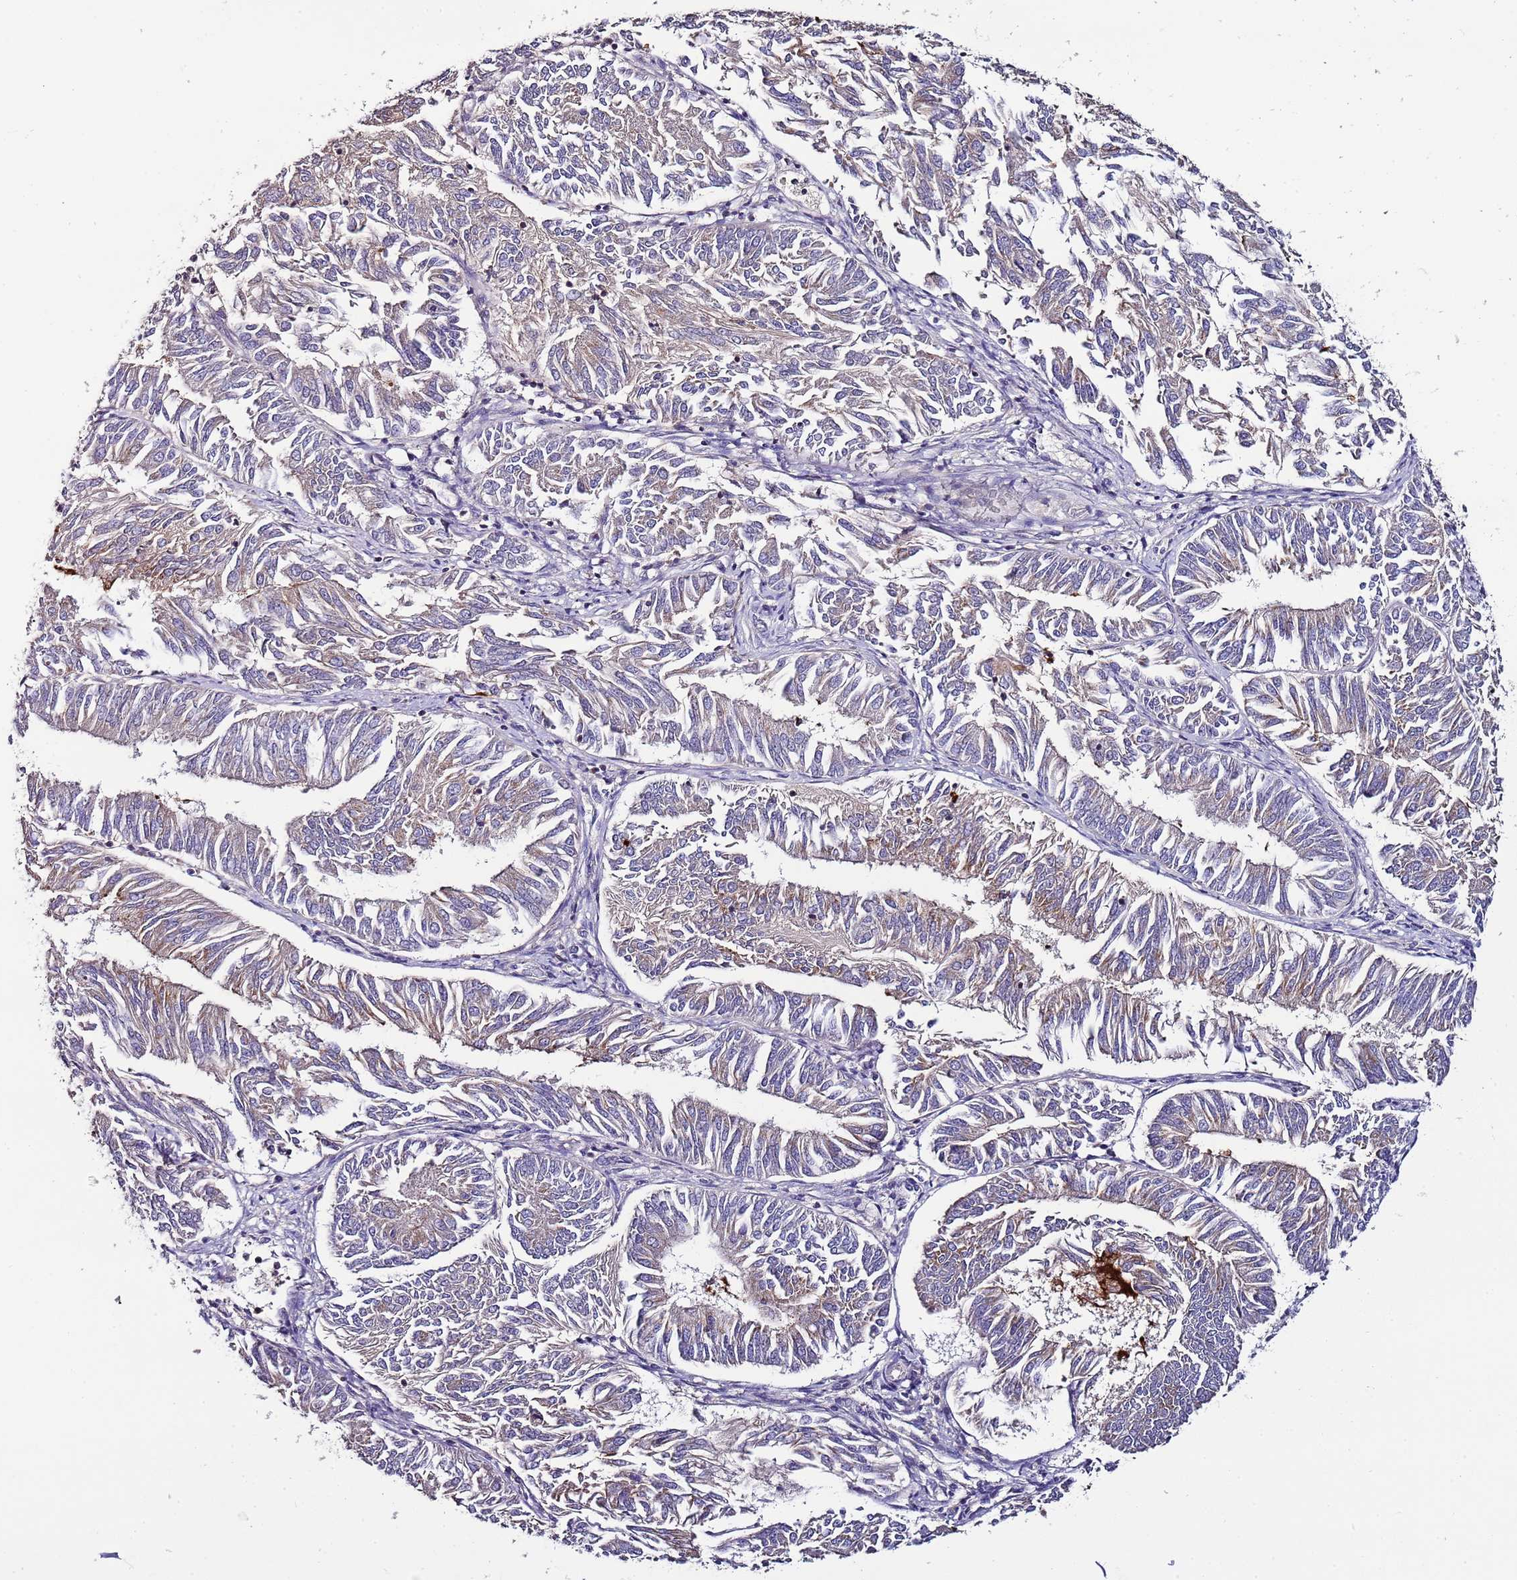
{"staining": {"intensity": "weak", "quantity": "25%-75%", "location": "cytoplasmic/membranous"}, "tissue": "endometrial cancer", "cell_type": "Tumor cells", "image_type": "cancer", "snomed": [{"axis": "morphology", "description": "Adenocarcinoma, NOS"}, {"axis": "topography", "description": "Endometrium"}], "caption": "A brown stain labels weak cytoplasmic/membranous staining of a protein in adenocarcinoma (endometrial) tumor cells.", "gene": "IGIP", "patient": {"sex": "female", "age": 58}}